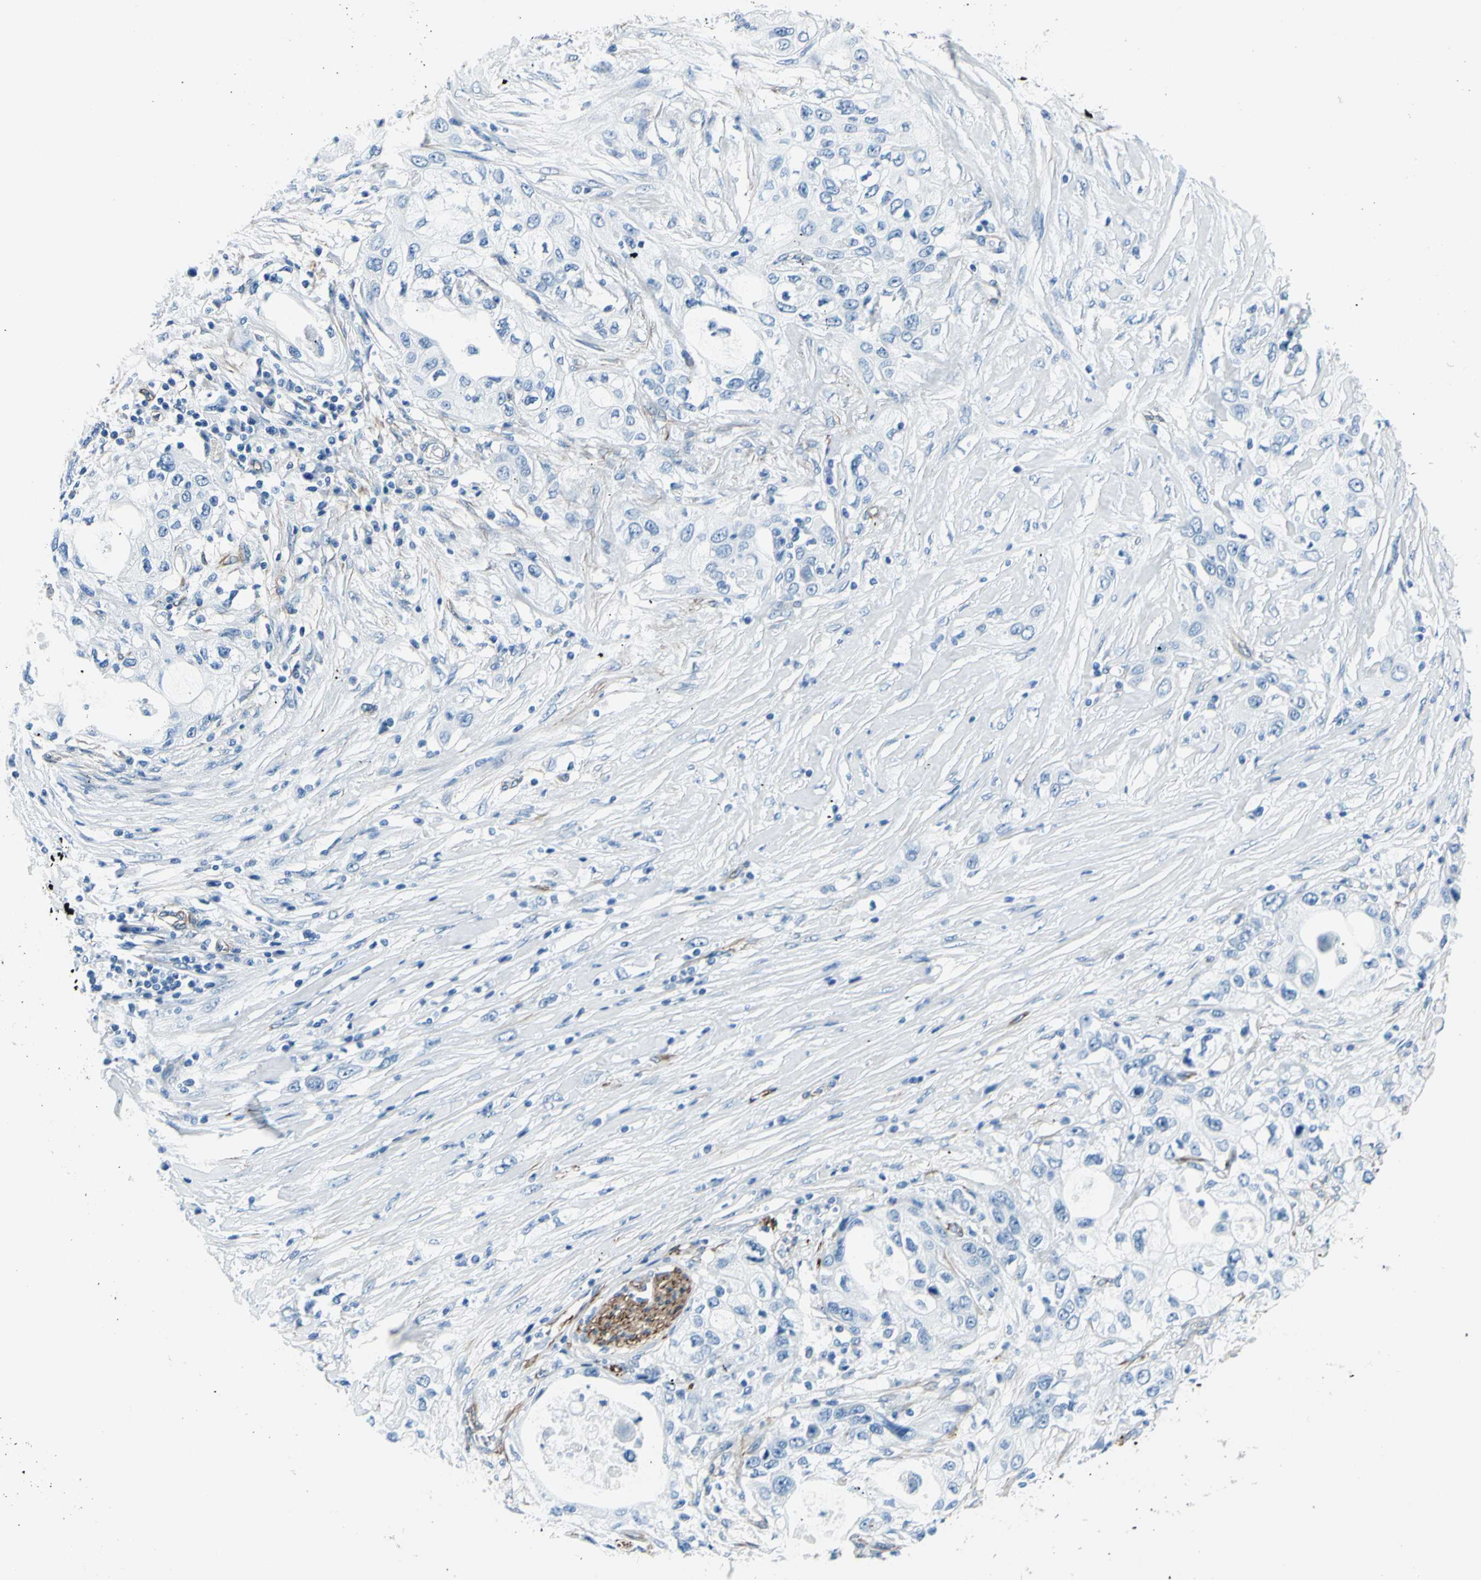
{"staining": {"intensity": "negative", "quantity": "none", "location": "none"}, "tissue": "pancreatic cancer", "cell_type": "Tumor cells", "image_type": "cancer", "snomed": [{"axis": "morphology", "description": "Adenocarcinoma, NOS"}, {"axis": "topography", "description": "Pancreas"}], "caption": "Immunohistochemical staining of human pancreatic cancer (adenocarcinoma) shows no significant expression in tumor cells.", "gene": "PTH2R", "patient": {"sex": "female", "age": 70}}